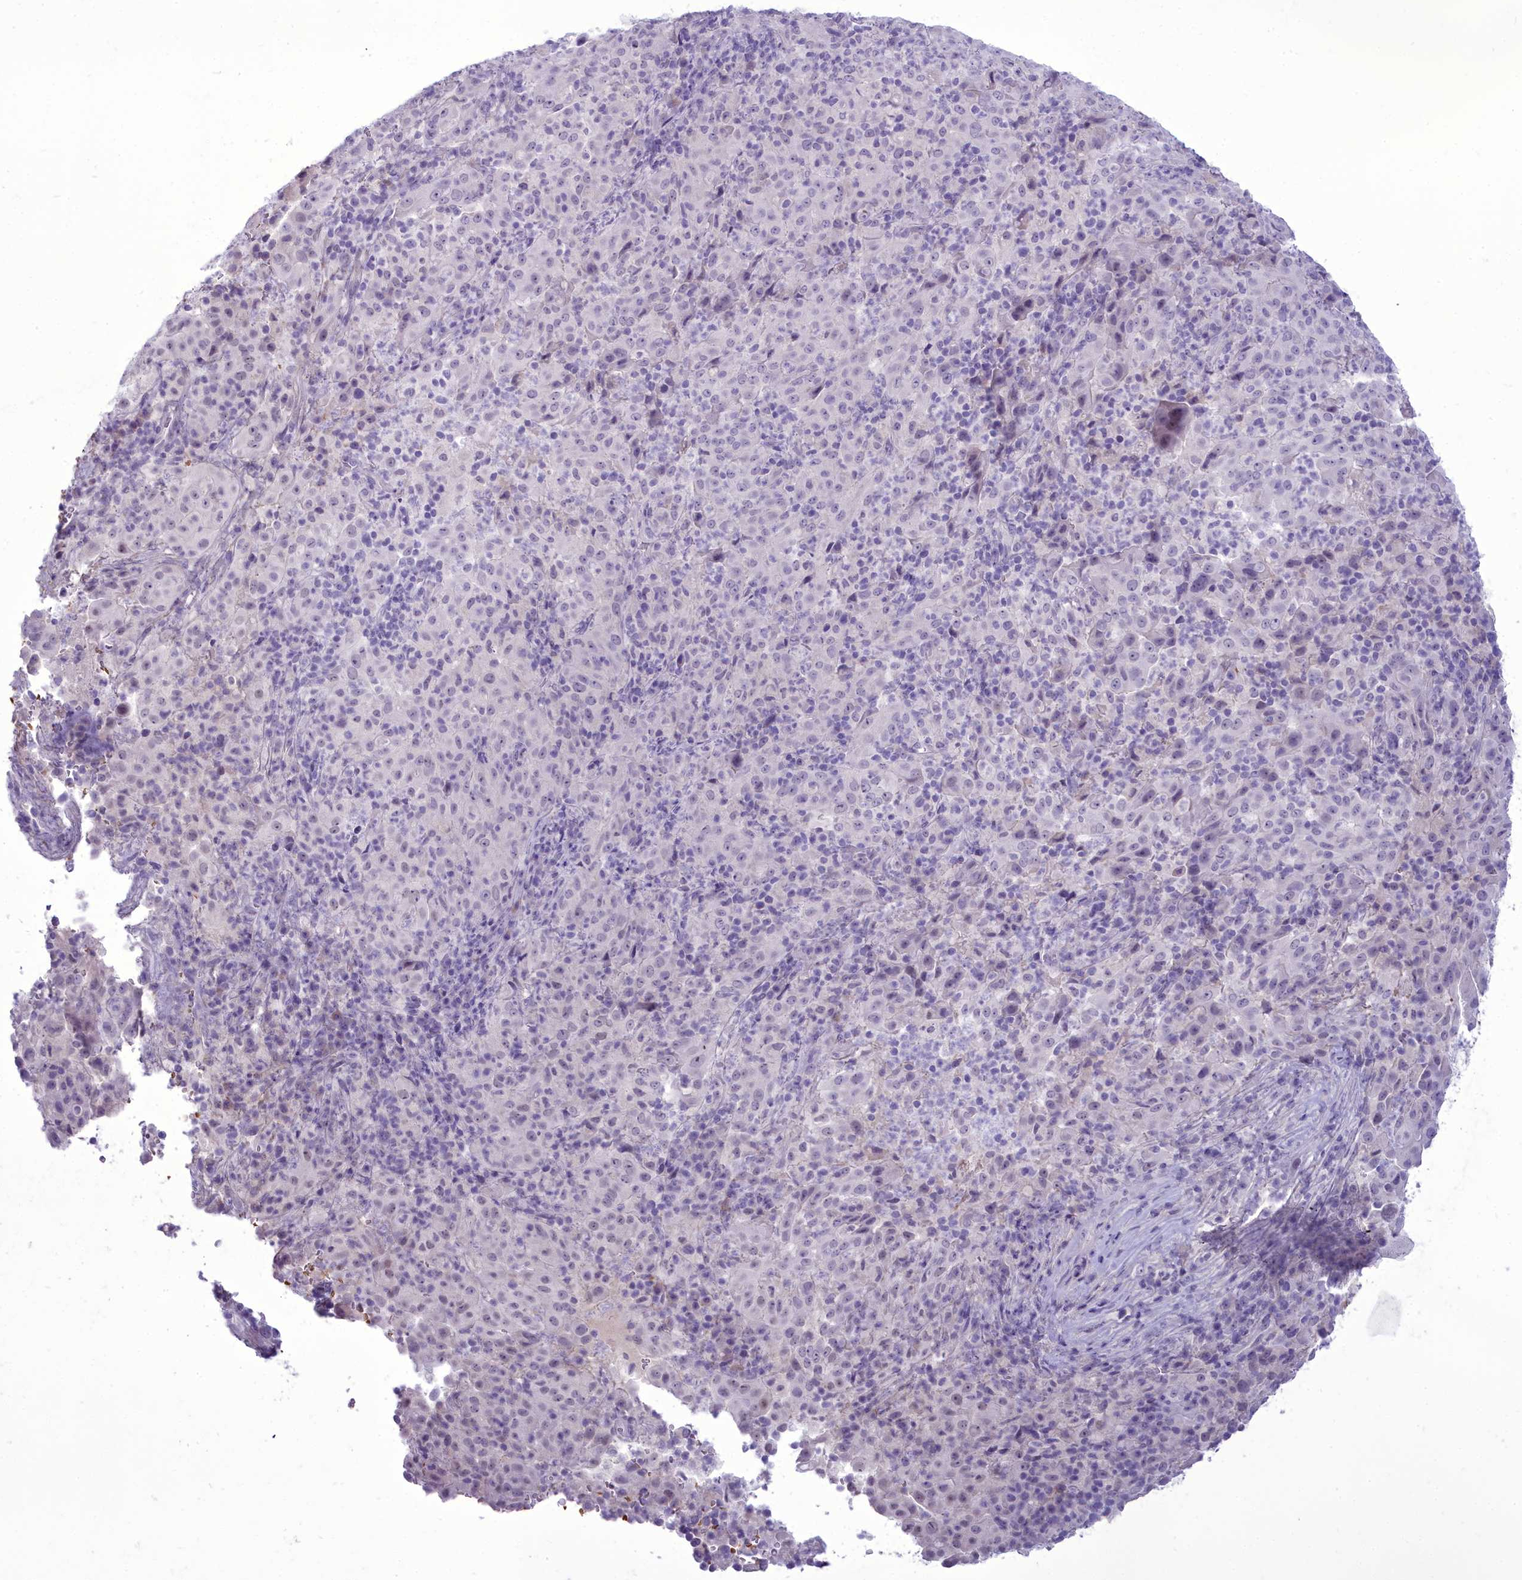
{"staining": {"intensity": "negative", "quantity": "none", "location": "none"}, "tissue": "pancreatic cancer", "cell_type": "Tumor cells", "image_type": "cancer", "snomed": [{"axis": "morphology", "description": "Adenocarcinoma, NOS"}, {"axis": "topography", "description": "Pancreas"}], "caption": "High power microscopy image of an IHC photomicrograph of pancreatic cancer (adenocarcinoma), revealing no significant positivity in tumor cells.", "gene": "OSTN", "patient": {"sex": "male", "age": 63}}